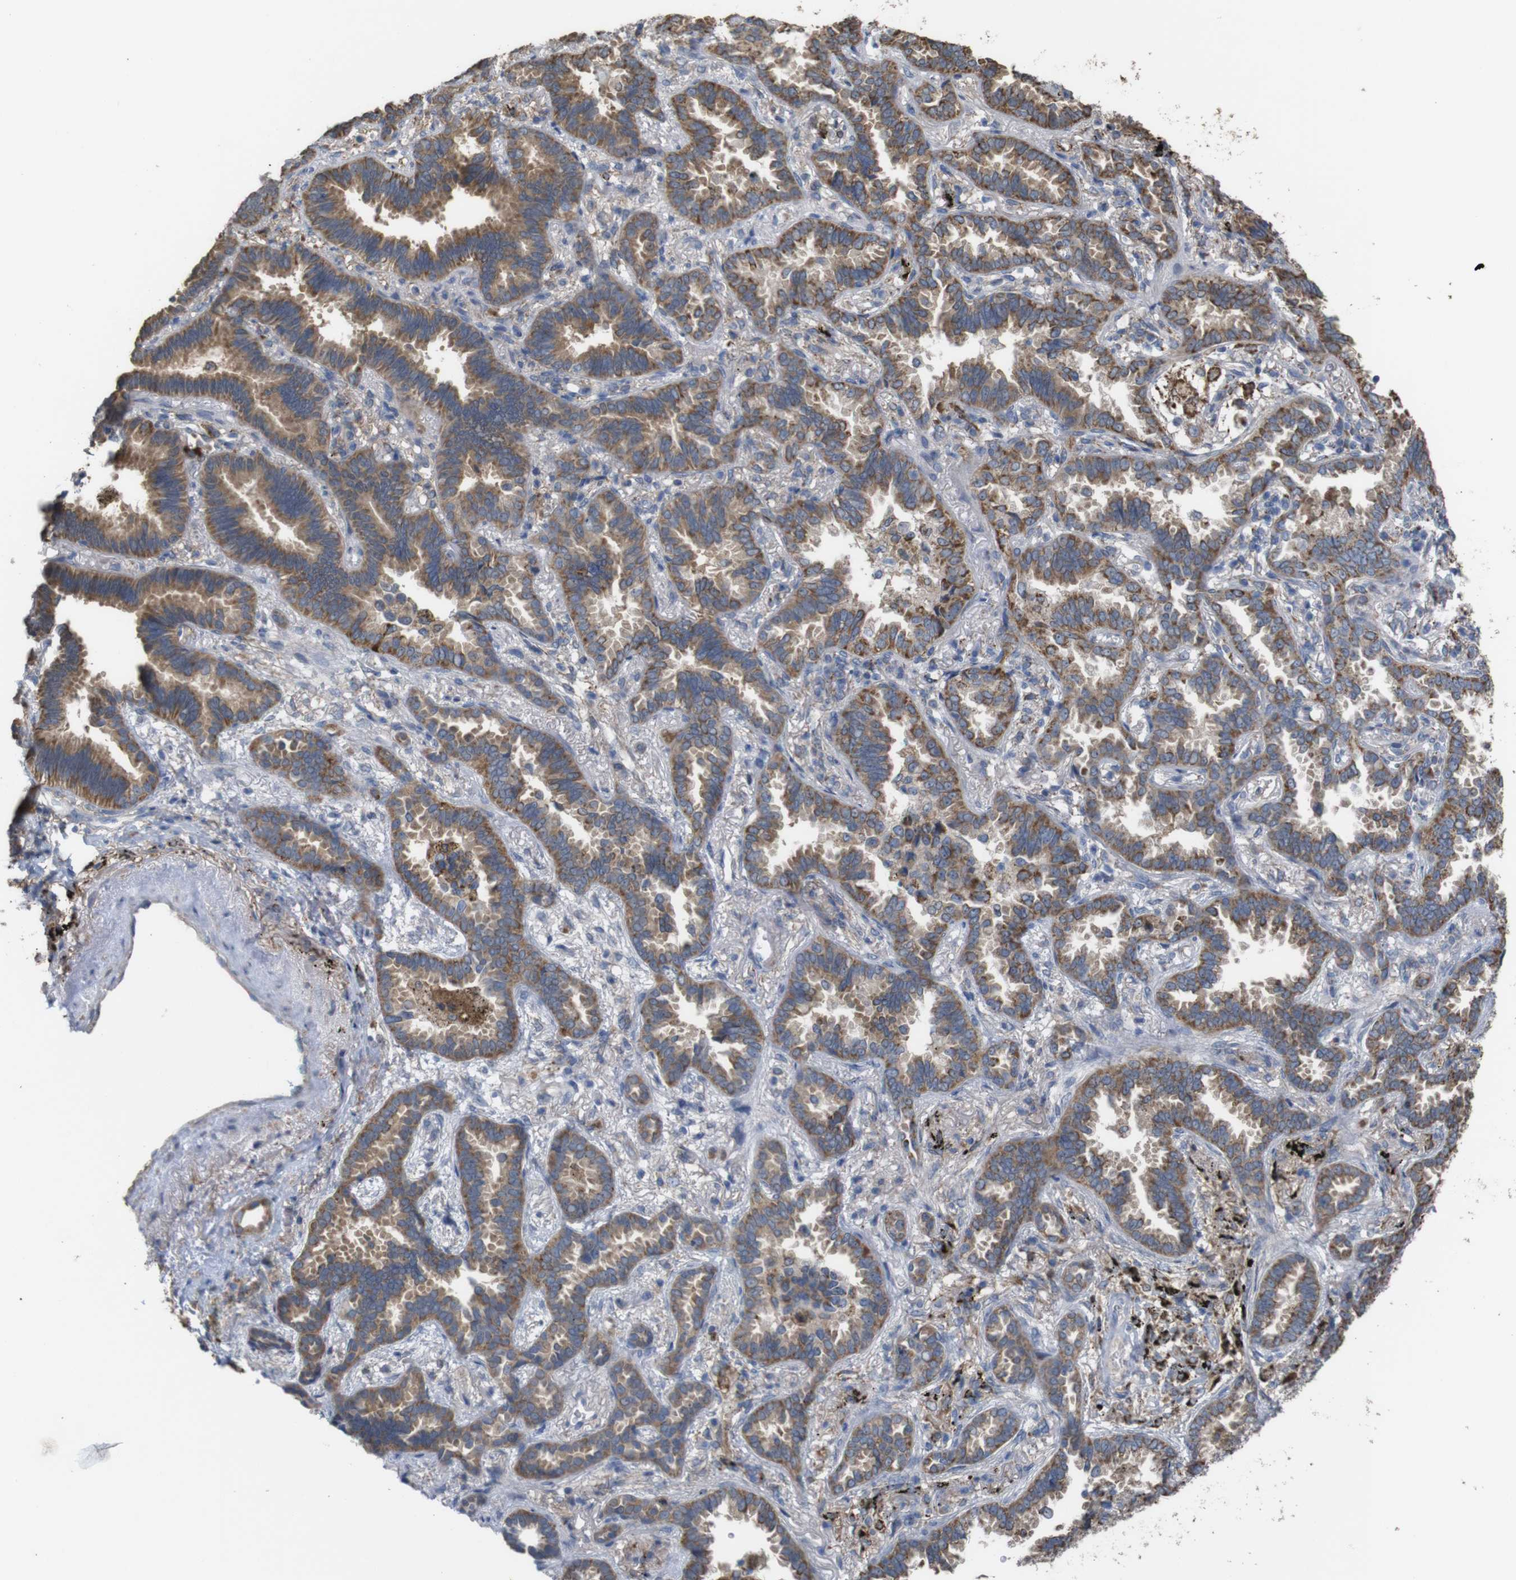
{"staining": {"intensity": "moderate", "quantity": ">75%", "location": "cytoplasmic/membranous"}, "tissue": "lung cancer", "cell_type": "Tumor cells", "image_type": "cancer", "snomed": [{"axis": "morphology", "description": "Normal tissue, NOS"}, {"axis": "morphology", "description": "Adenocarcinoma, NOS"}, {"axis": "topography", "description": "Lung"}], "caption": "Protein expression analysis of human lung adenocarcinoma reveals moderate cytoplasmic/membranous expression in approximately >75% of tumor cells.", "gene": "PTPRR", "patient": {"sex": "male", "age": 59}}